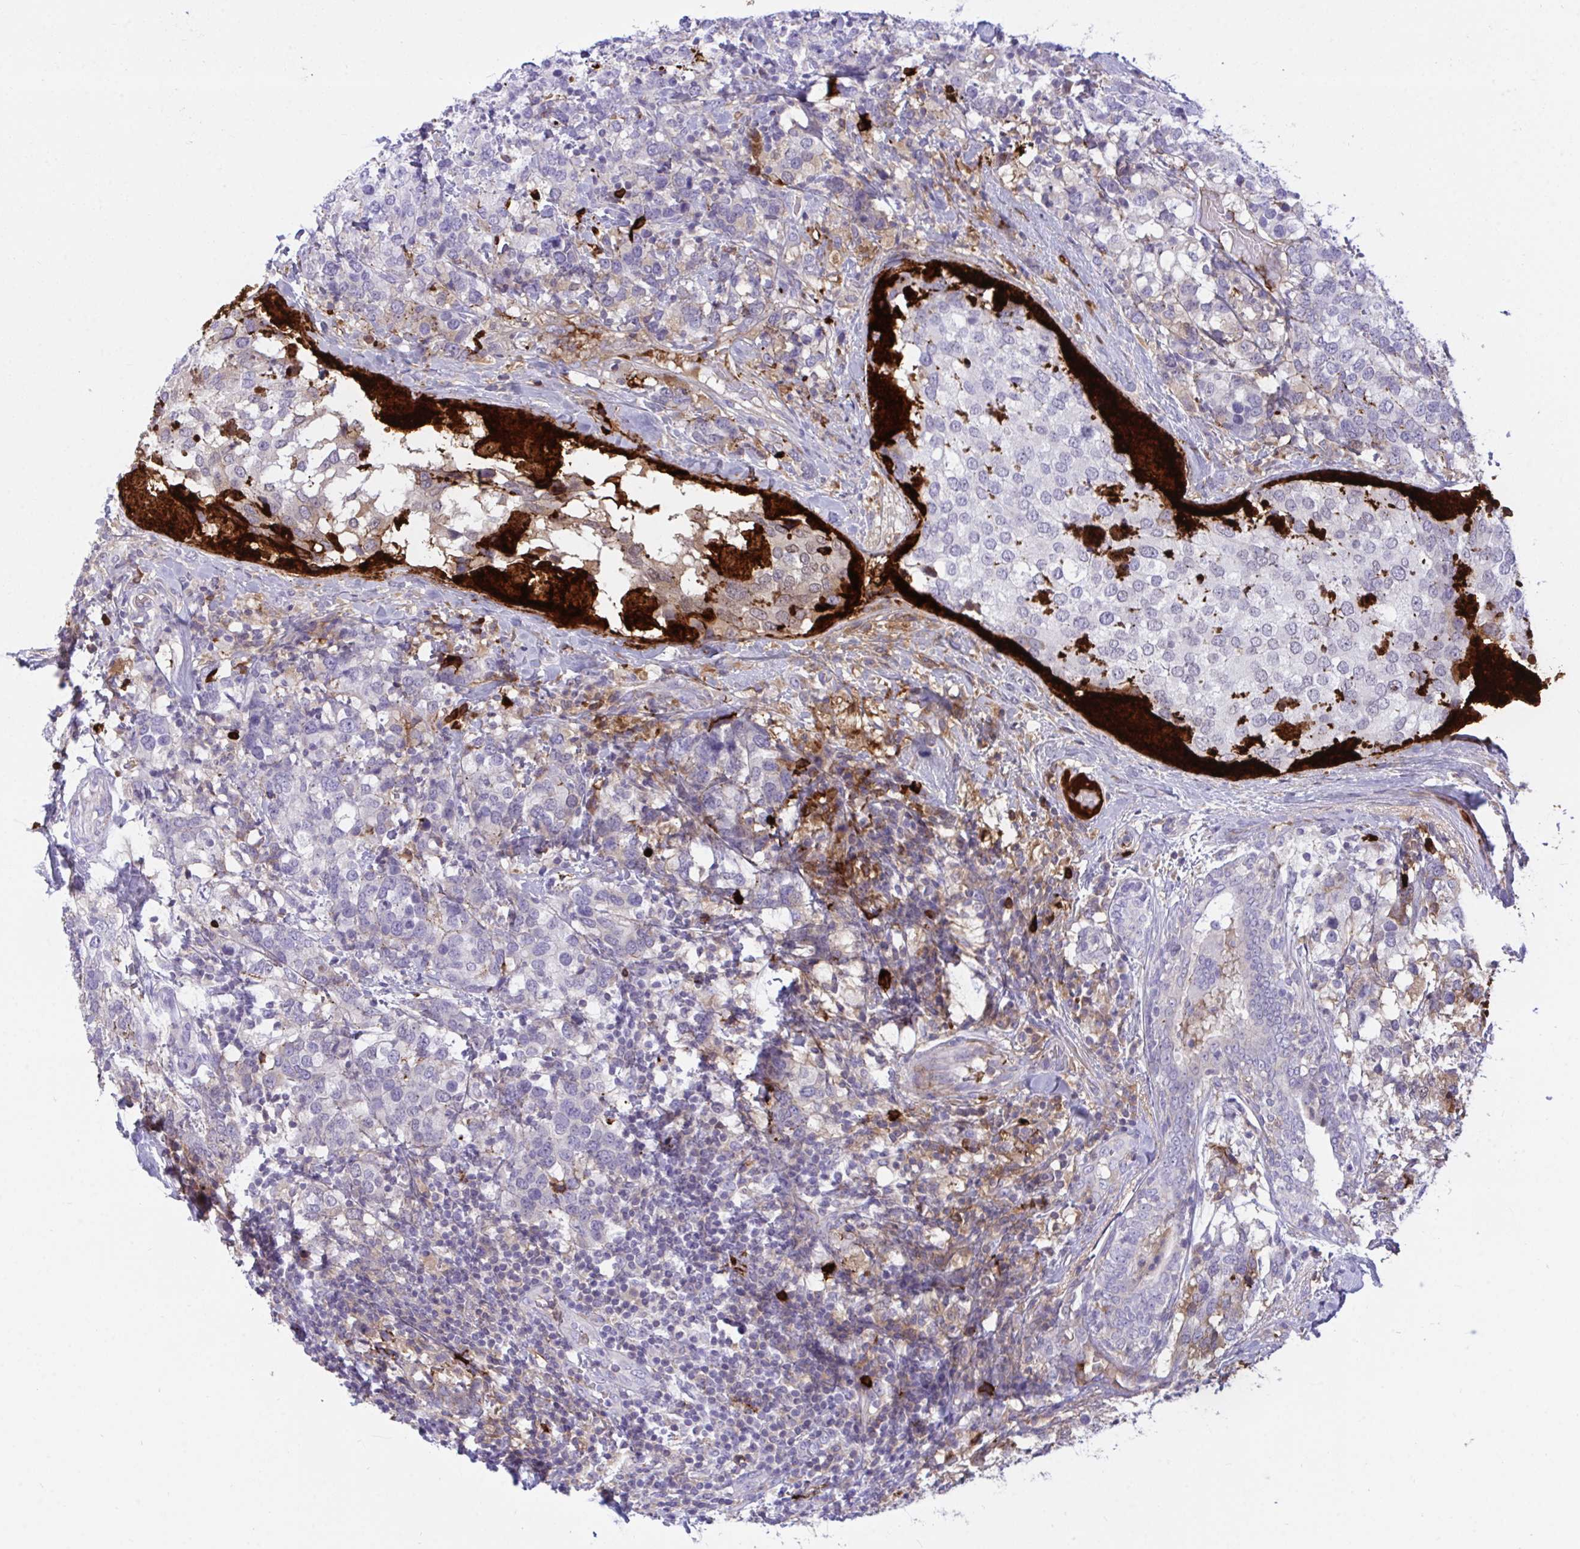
{"staining": {"intensity": "negative", "quantity": "none", "location": "none"}, "tissue": "breast cancer", "cell_type": "Tumor cells", "image_type": "cancer", "snomed": [{"axis": "morphology", "description": "Lobular carcinoma"}, {"axis": "topography", "description": "Breast"}], "caption": "The photomicrograph reveals no significant staining in tumor cells of lobular carcinoma (breast). Nuclei are stained in blue.", "gene": "F2", "patient": {"sex": "female", "age": 59}}